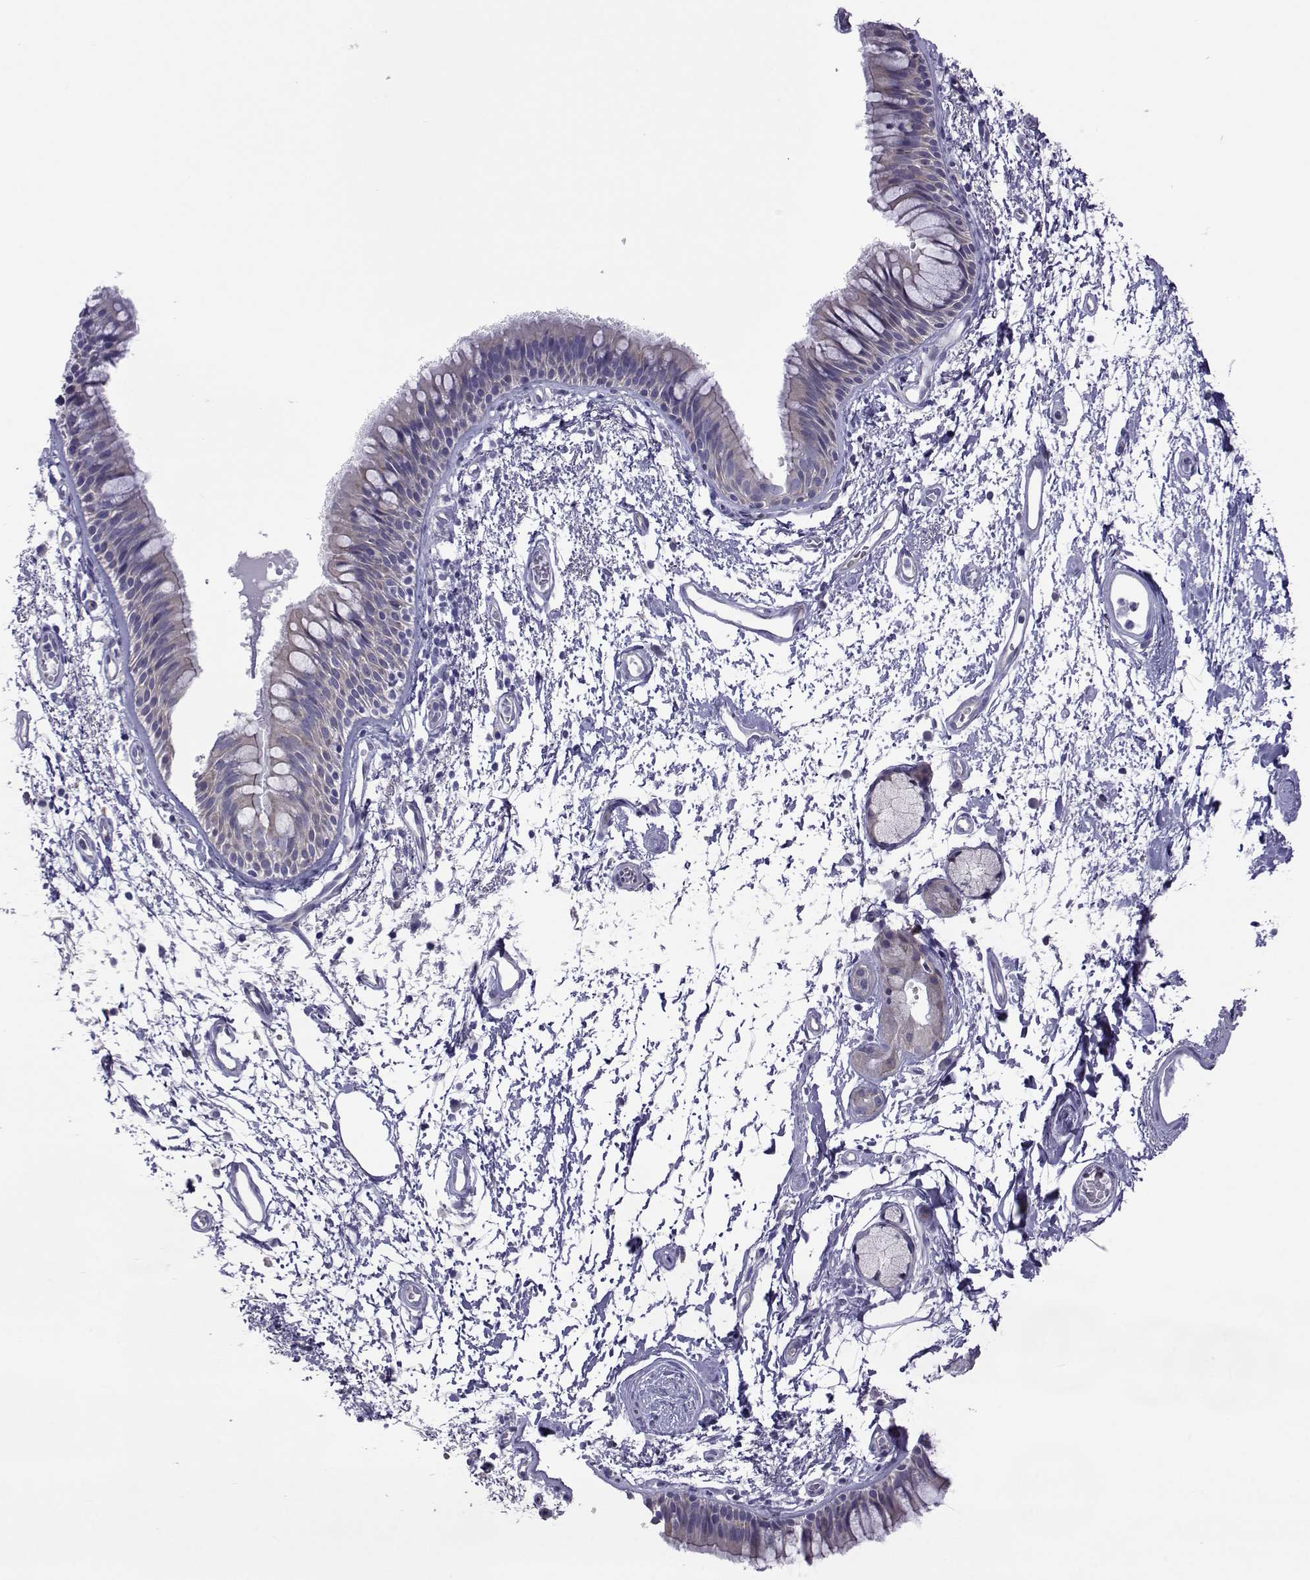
{"staining": {"intensity": "negative", "quantity": "none", "location": "none"}, "tissue": "bronchus", "cell_type": "Respiratory epithelial cells", "image_type": "normal", "snomed": [{"axis": "morphology", "description": "Normal tissue, NOS"}, {"axis": "topography", "description": "Cartilage tissue"}, {"axis": "topography", "description": "Bronchus"}], "caption": "Immunohistochemistry (IHC) of unremarkable human bronchus displays no expression in respiratory epithelial cells. (DAB immunohistochemistry, high magnification).", "gene": "COL22A1", "patient": {"sex": "male", "age": 66}}